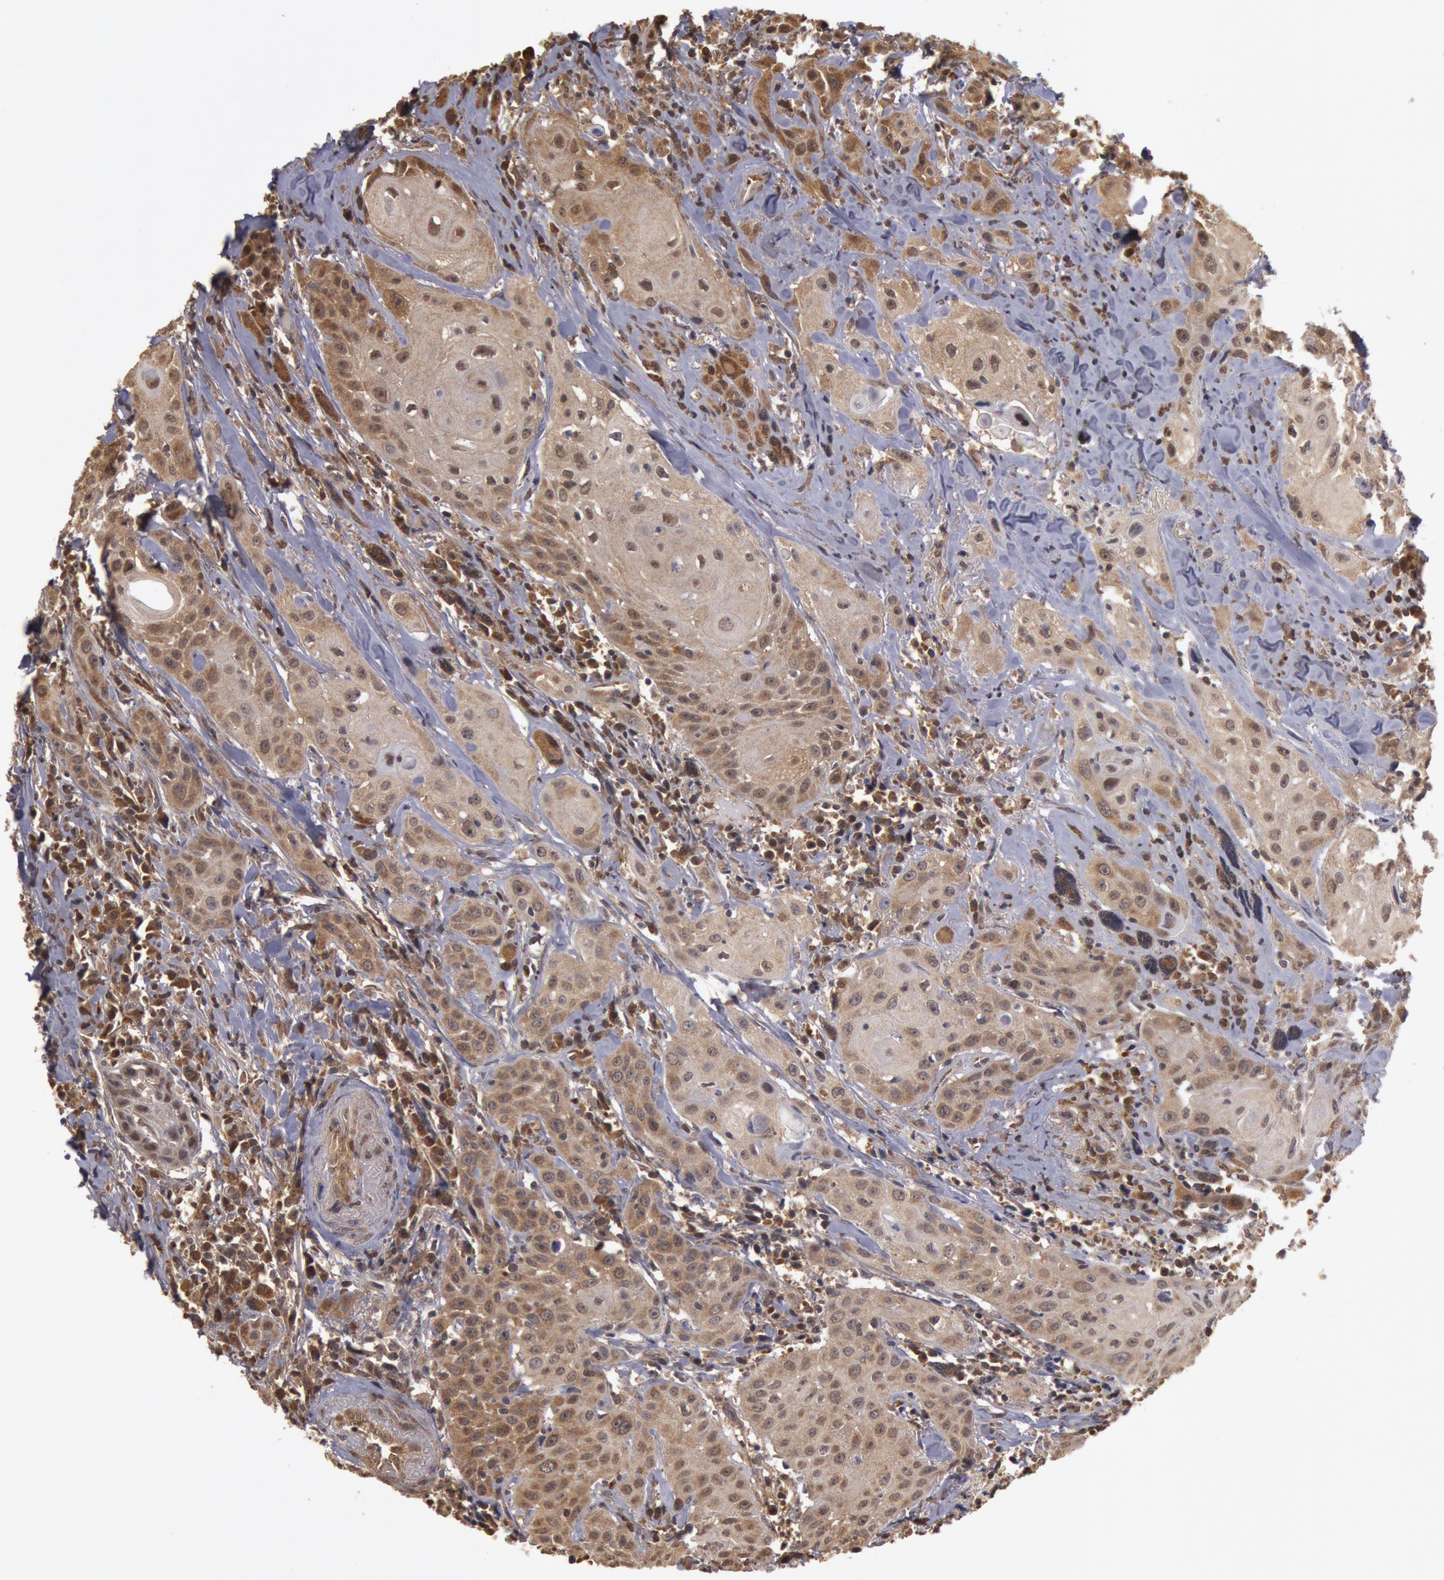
{"staining": {"intensity": "moderate", "quantity": "25%-75%", "location": "cytoplasmic/membranous,nuclear"}, "tissue": "head and neck cancer", "cell_type": "Tumor cells", "image_type": "cancer", "snomed": [{"axis": "morphology", "description": "Squamous cell carcinoma, NOS"}, {"axis": "topography", "description": "Oral tissue"}, {"axis": "topography", "description": "Head-Neck"}], "caption": "Moderate cytoplasmic/membranous and nuclear expression for a protein is identified in about 25%-75% of tumor cells of head and neck cancer (squamous cell carcinoma) using immunohistochemistry.", "gene": "USP14", "patient": {"sex": "female", "age": 82}}